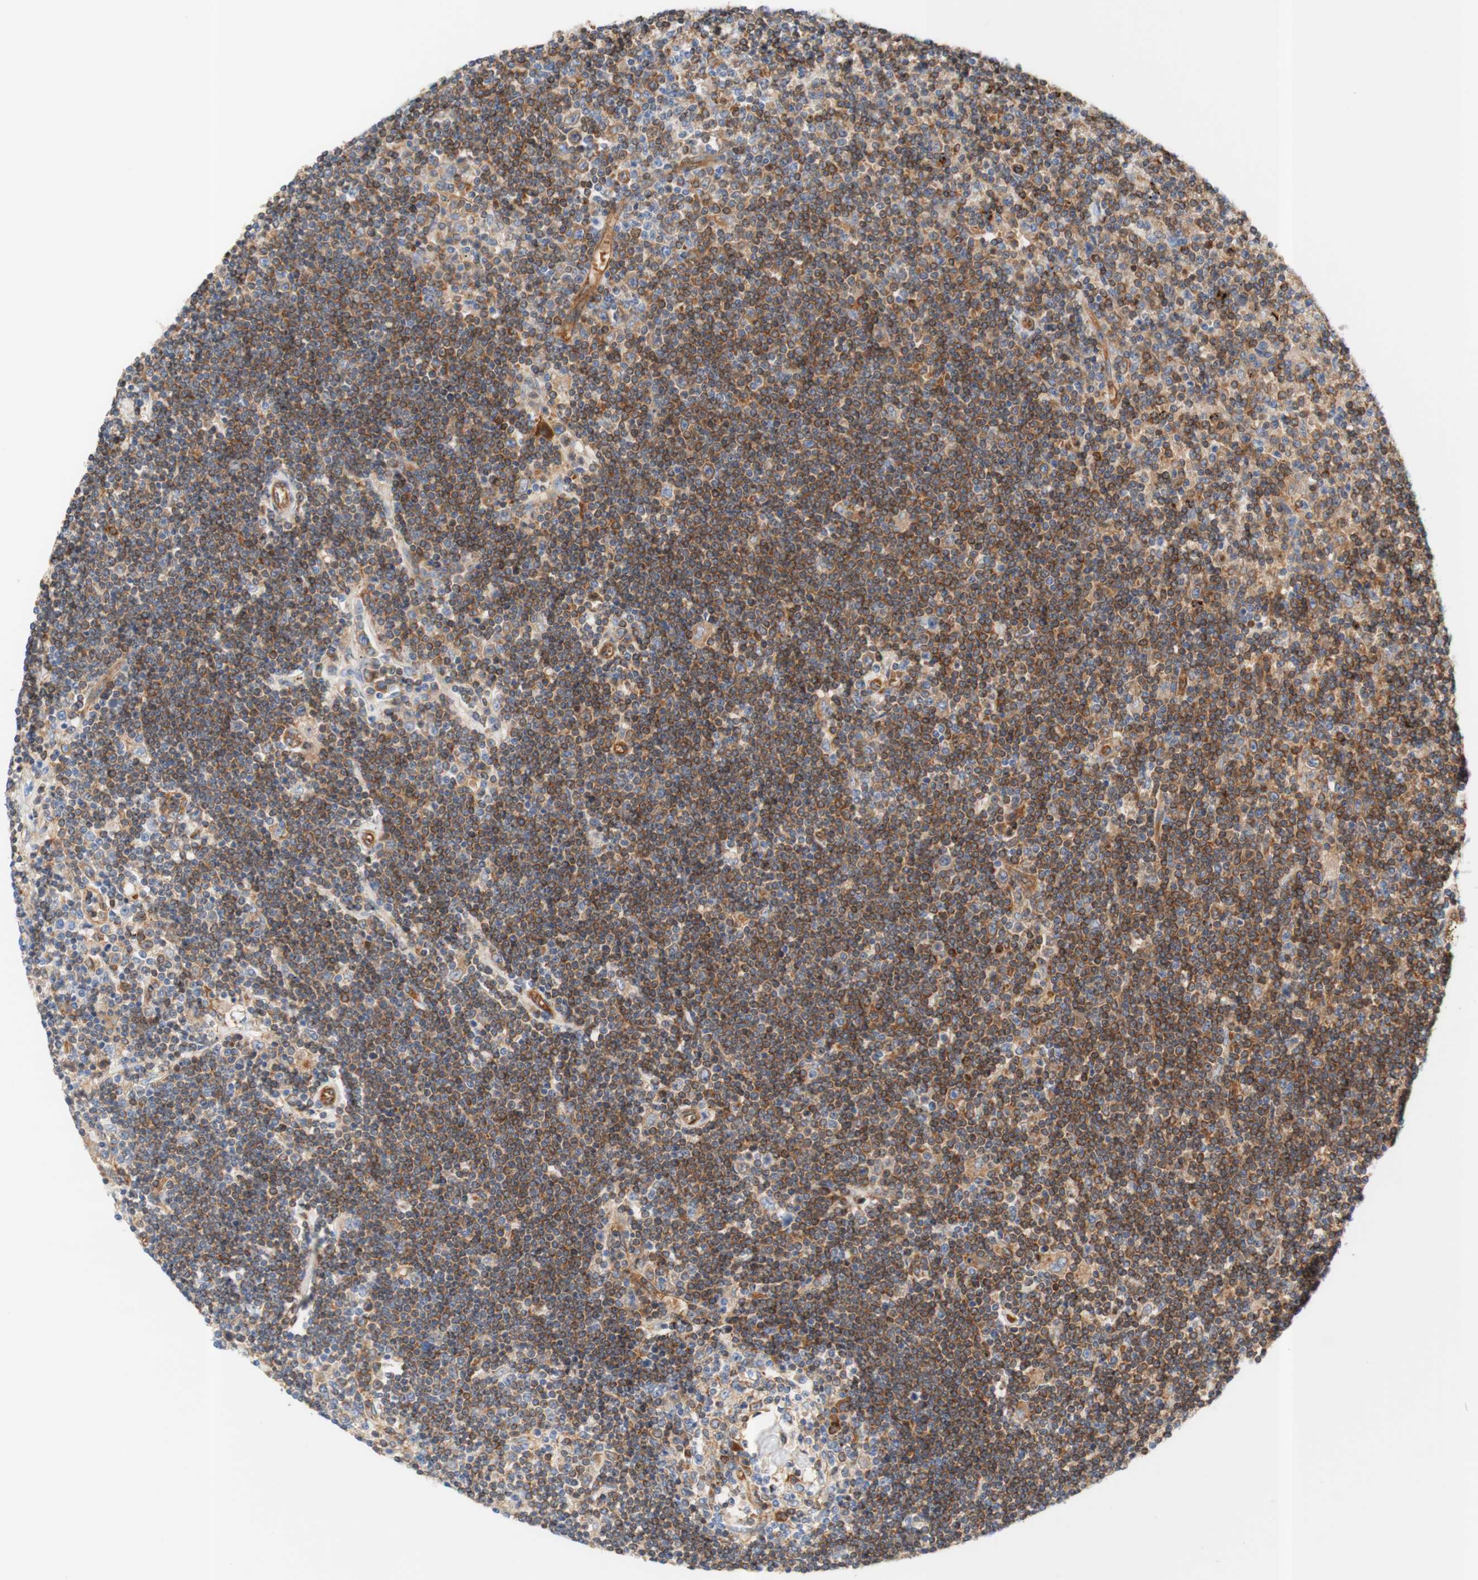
{"staining": {"intensity": "moderate", "quantity": "25%-75%", "location": "cytoplasmic/membranous"}, "tissue": "lymphoma", "cell_type": "Tumor cells", "image_type": "cancer", "snomed": [{"axis": "morphology", "description": "Malignant lymphoma, non-Hodgkin's type, Low grade"}, {"axis": "topography", "description": "Spleen"}], "caption": "Lymphoma stained with DAB immunohistochemistry (IHC) demonstrates medium levels of moderate cytoplasmic/membranous staining in approximately 25%-75% of tumor cells.", "gene": "STOM", "patient": {"sex": "male", "age": 76}}